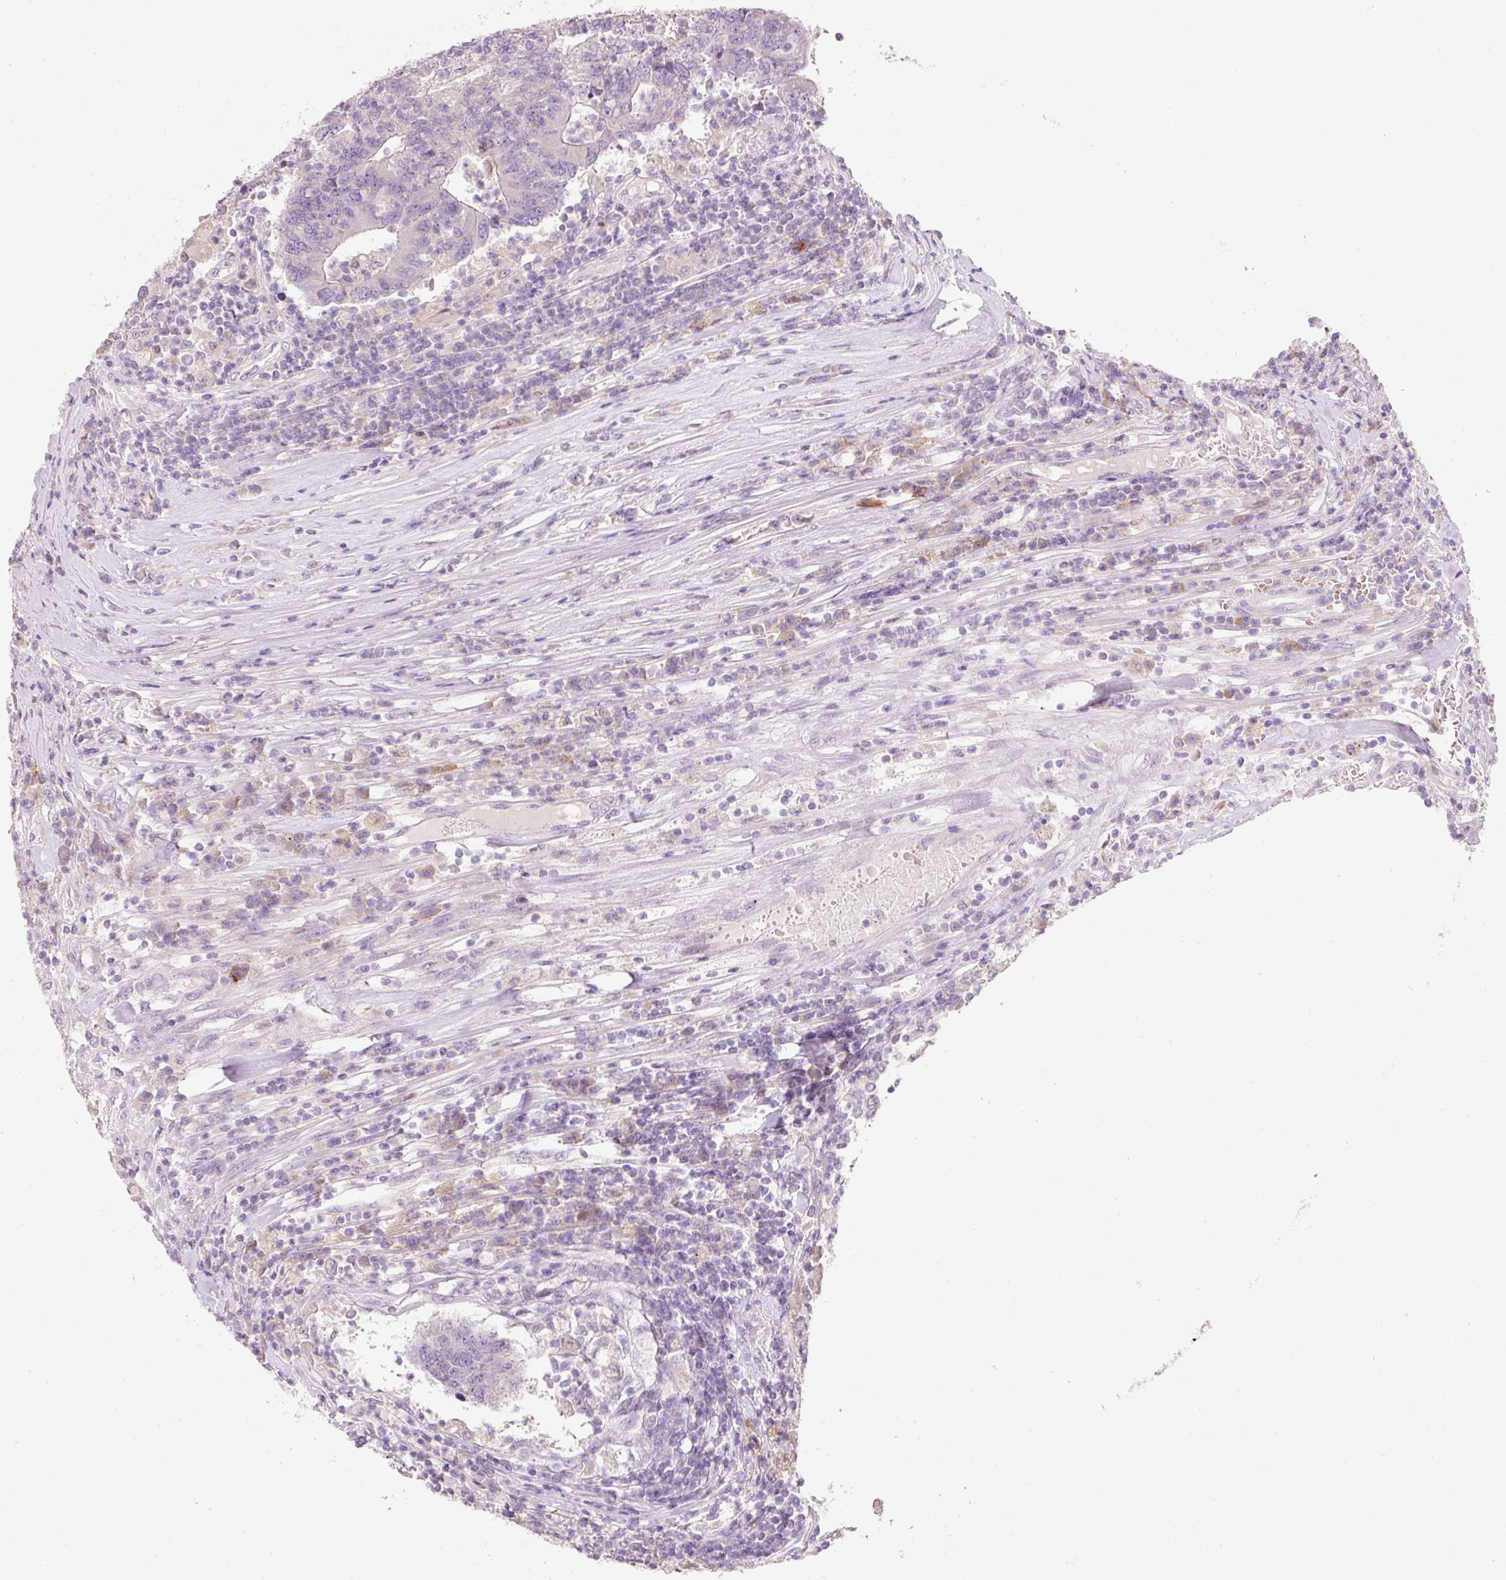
{"staining": {"intensity": "negative", "quantity": "none", "location": "none"}, "tissue": "colorectal cancer", "cell_type": "Tumor cells", "image_type": "cancer", "snomed": [{"axis": "morphology", "description": "Adenocarcinoma, NOS"}, {"axis": "topography", "description": "Colon"}], "caption": "Immunohistochemistry histopathology image of human colorectal cancer (adenocarcinoma) stained for a protein (brown), which demonstrates no staining in tumor cells. Brightfield microscopy of immunohistochemistry stained with DAB (3,3'-diaminobenzidine) (brown) and hematoxylin (blue), captured at high magnification.", "gene": "TENT5C", "patient": {"sex": "female", "age": 48}}